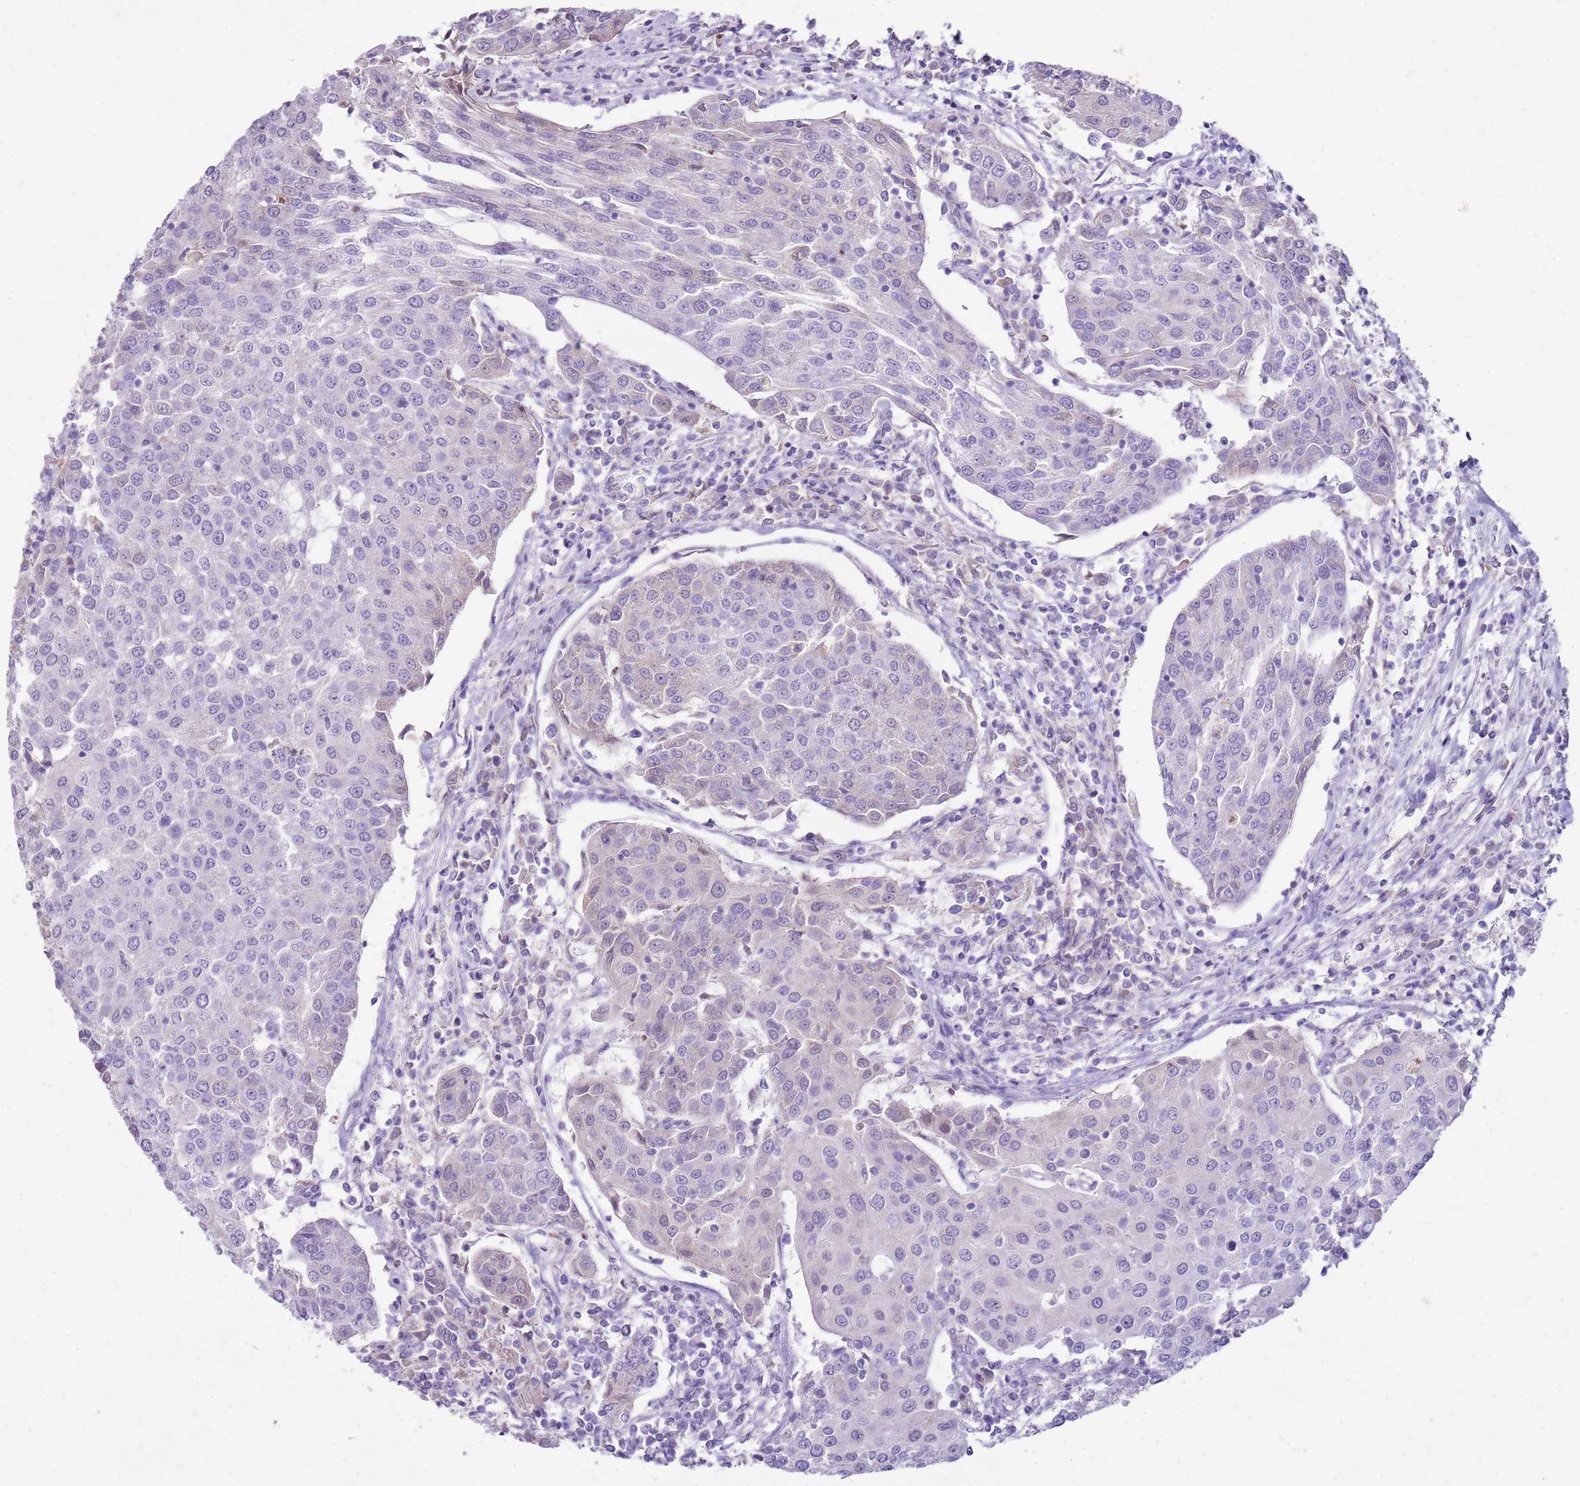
{"staining": {"intensity": "negative", "quantity": "none", "location": "none"}, "tissue": "urothelial cancer", "cell_type": "Tumor cells", "image_type": "cancer", "snomed": [{"axis": "morphology", "description": "Urothelial carcinoma, High grade"}, {"axis": "topography", "description": "Urinary bladder"}], "caption": "Protein analysis of urothelial cancer demonstrates no significant expression in tumor cells.", "gene": "FABP2", "patient": {"sex": "female", "age": 85}}